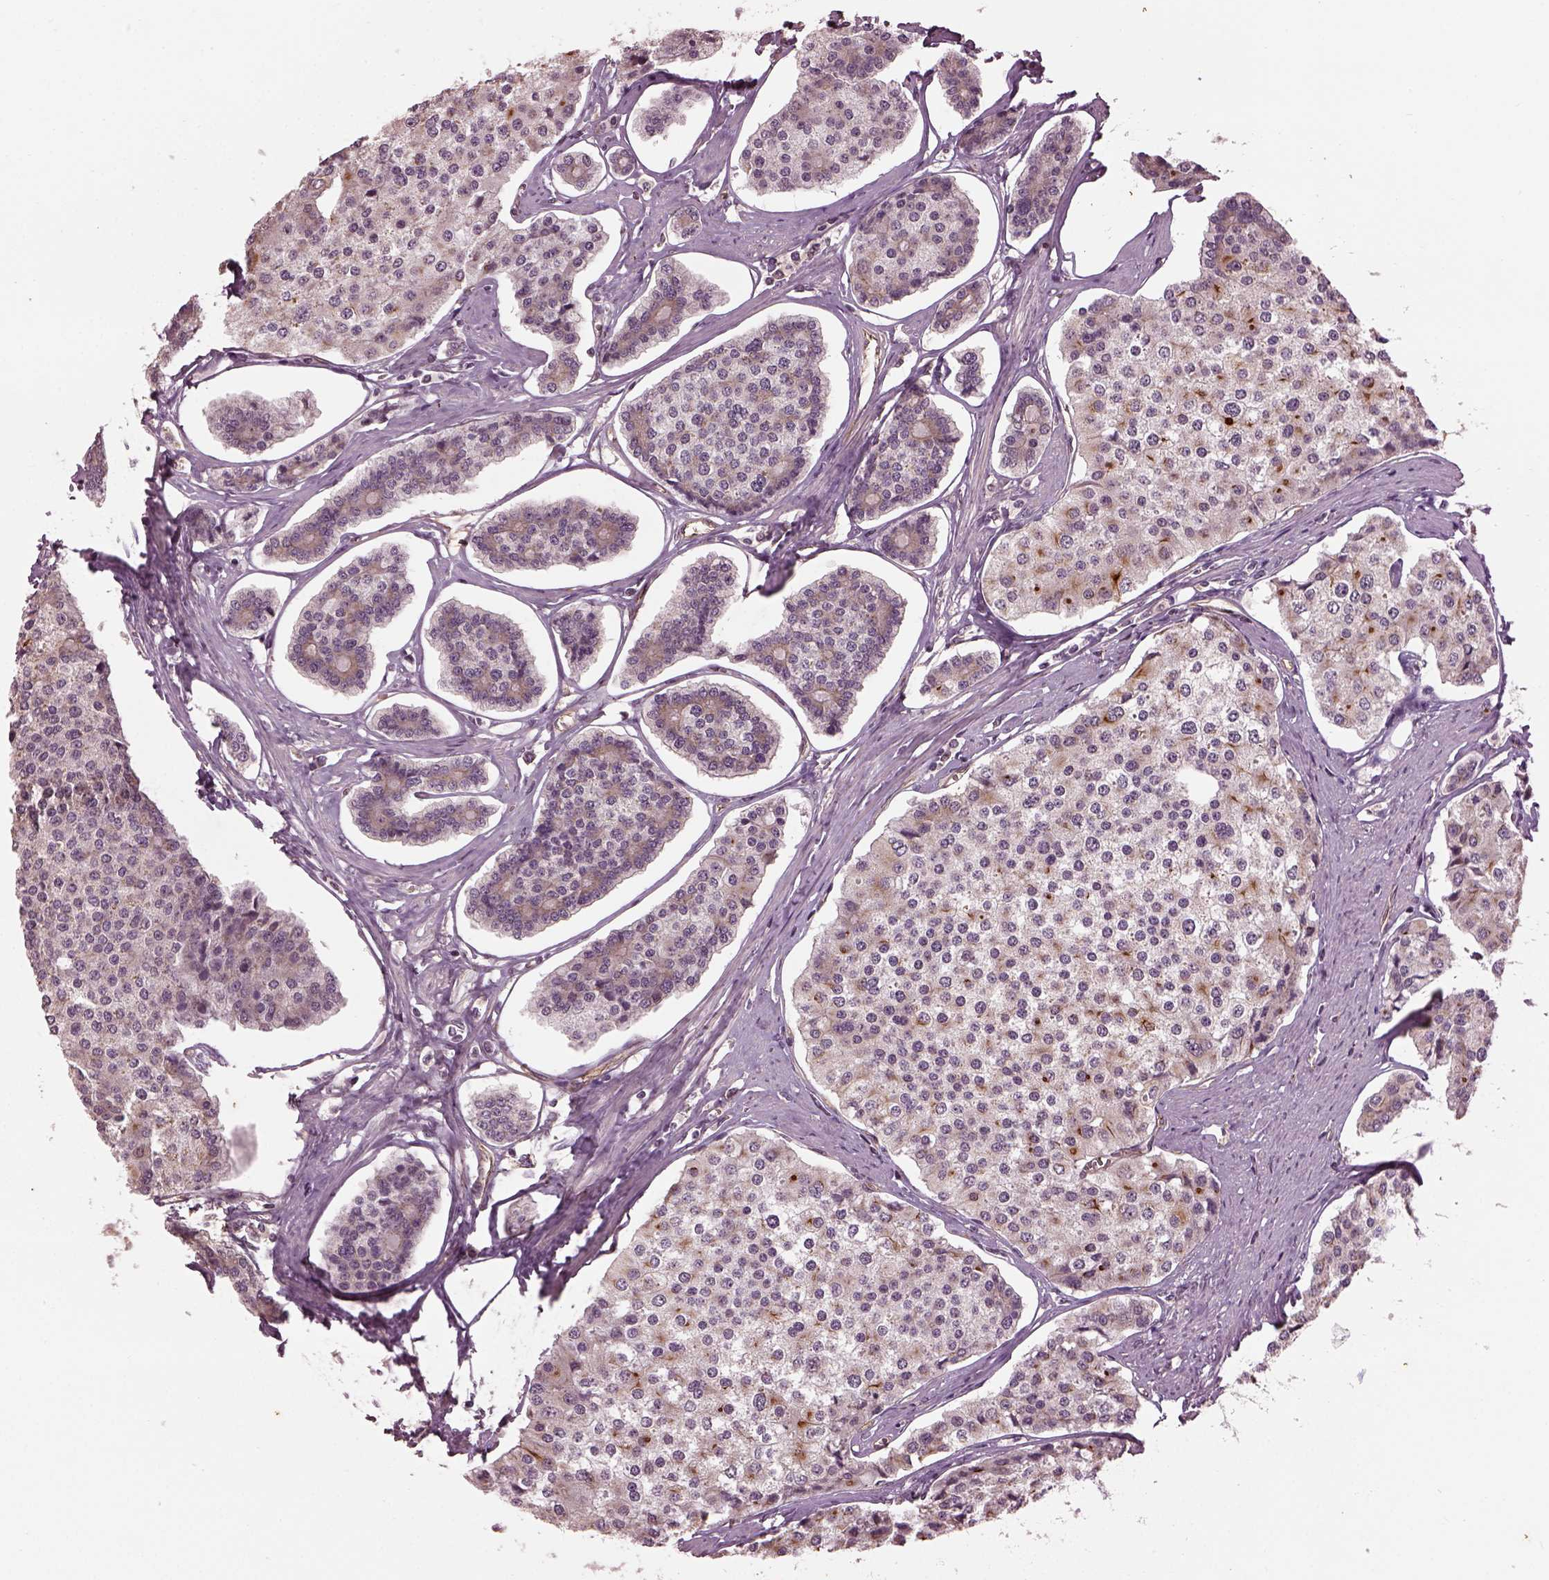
{"staining": {"intensity": "negative", "quantity": "none", "location": "none"}, "tissue": "carcinoid", "cell_type": "Tumor cells", "image_type": "cancer", "snomed": [{"axis": "morphology", "description": "Carcinoid, malignant, NOS"}, {"axis": "topography", "description": "Small intestine"}], "caption": "Carcinoid (malignant) was stained to show a protein in brown. There is no significant expression in tumor cells.", "gene": "GNRH1", "patient": {"sex": "female", "age": 65}}